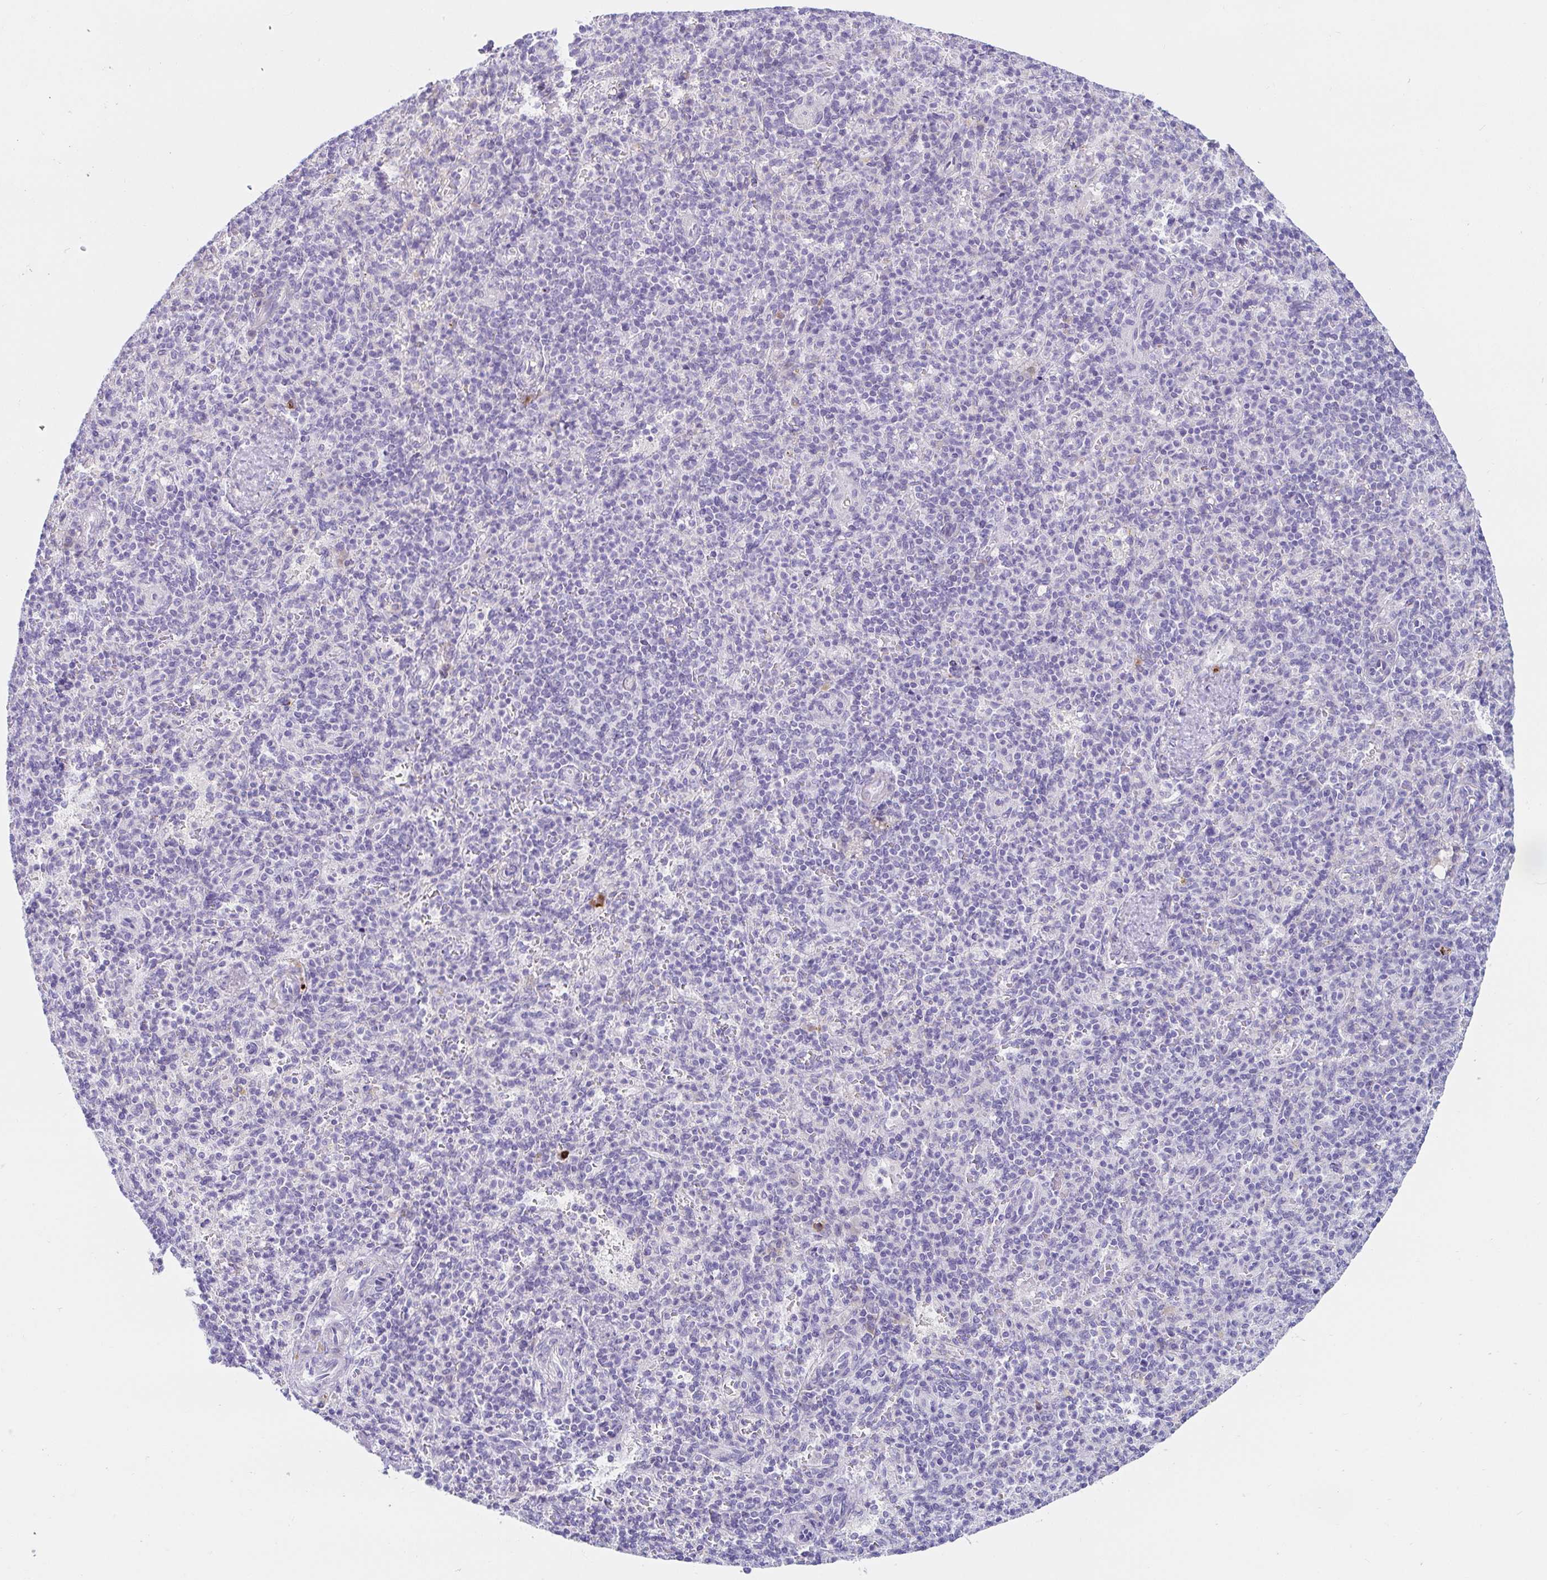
{"staining": {"intensity": "negative", "quantity": "none", "location": "none"}, "tissue": "spleen", "cell_type": "Cells in red pulp", "image_type": "normal", "snomed": [{"axis": "morphology", "description": "Normal tissue, NOS"}, {"axis": "topography", "description": "Spleen"}], "caption": "An image of spleen stained for a protein shows no brown staining in cells in red pulp.", "gene": "C4orf17", "patient": {"sex": "female", "age": 74}}